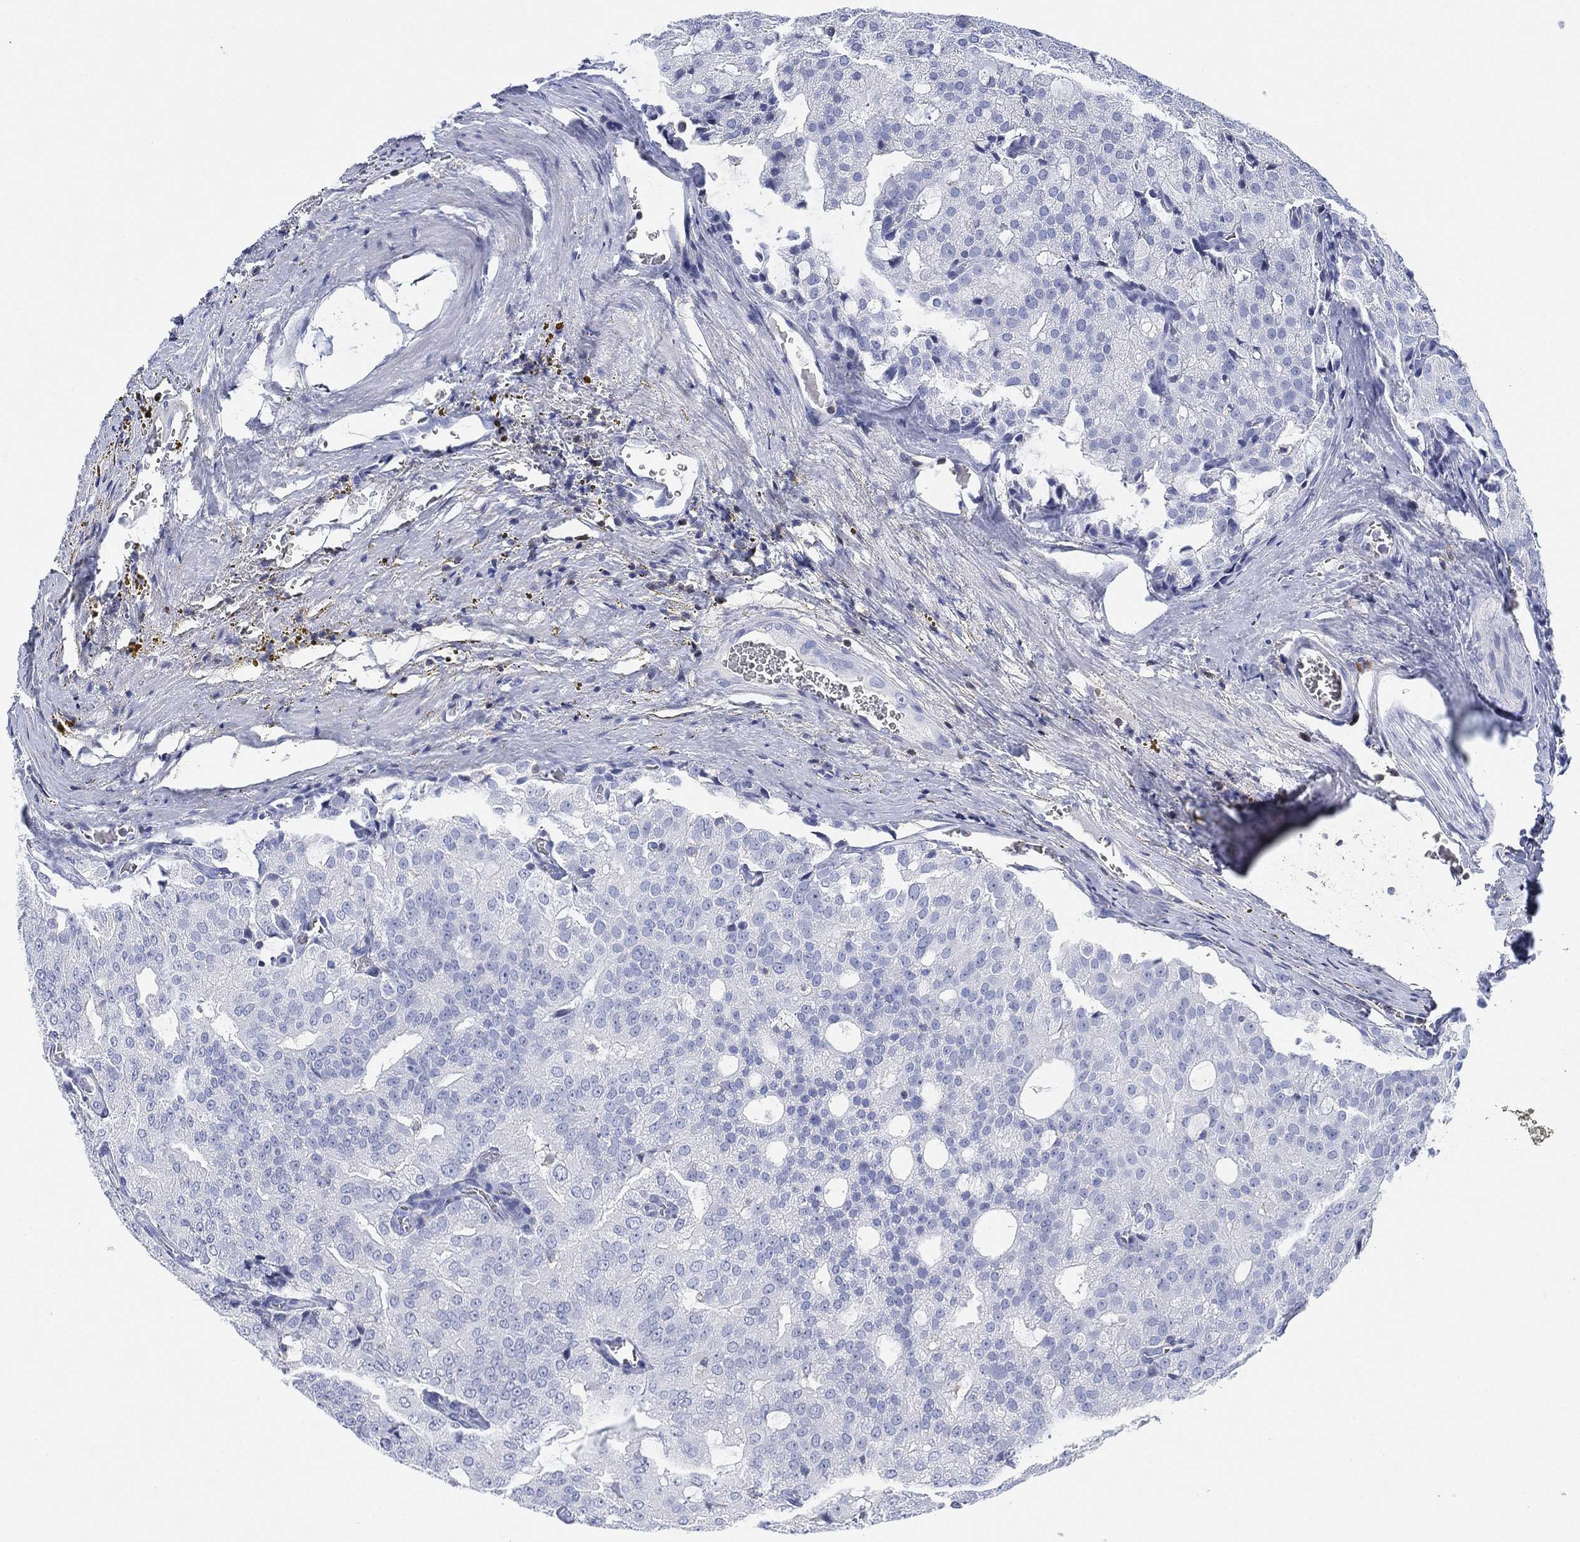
{"staining": {"intensity": "negative", "quantity": "none", "location": "none"}, "tissue": "prostate cancer", "cell_type": "Tumor cells", "image_type": "cancer", "snomed": [{"axis": "morphology", "description": "Adenocarcinoma, NOS"}, {"axis": "topography", "description": "Prostate and seminal vesicle, NOS"}, {"axis": "topography", "description": "Prostate"}], "caption": "Immunohistochemistry (IHC) of human prostate cancer (adenocarcinoma) exhibits no expression in tumor cells. (DAB immunohistochemistry visualized using brightfield microscopy, high magnification).", "gene": "FYB1", "patient": {"sex": "male", "age": 67}}